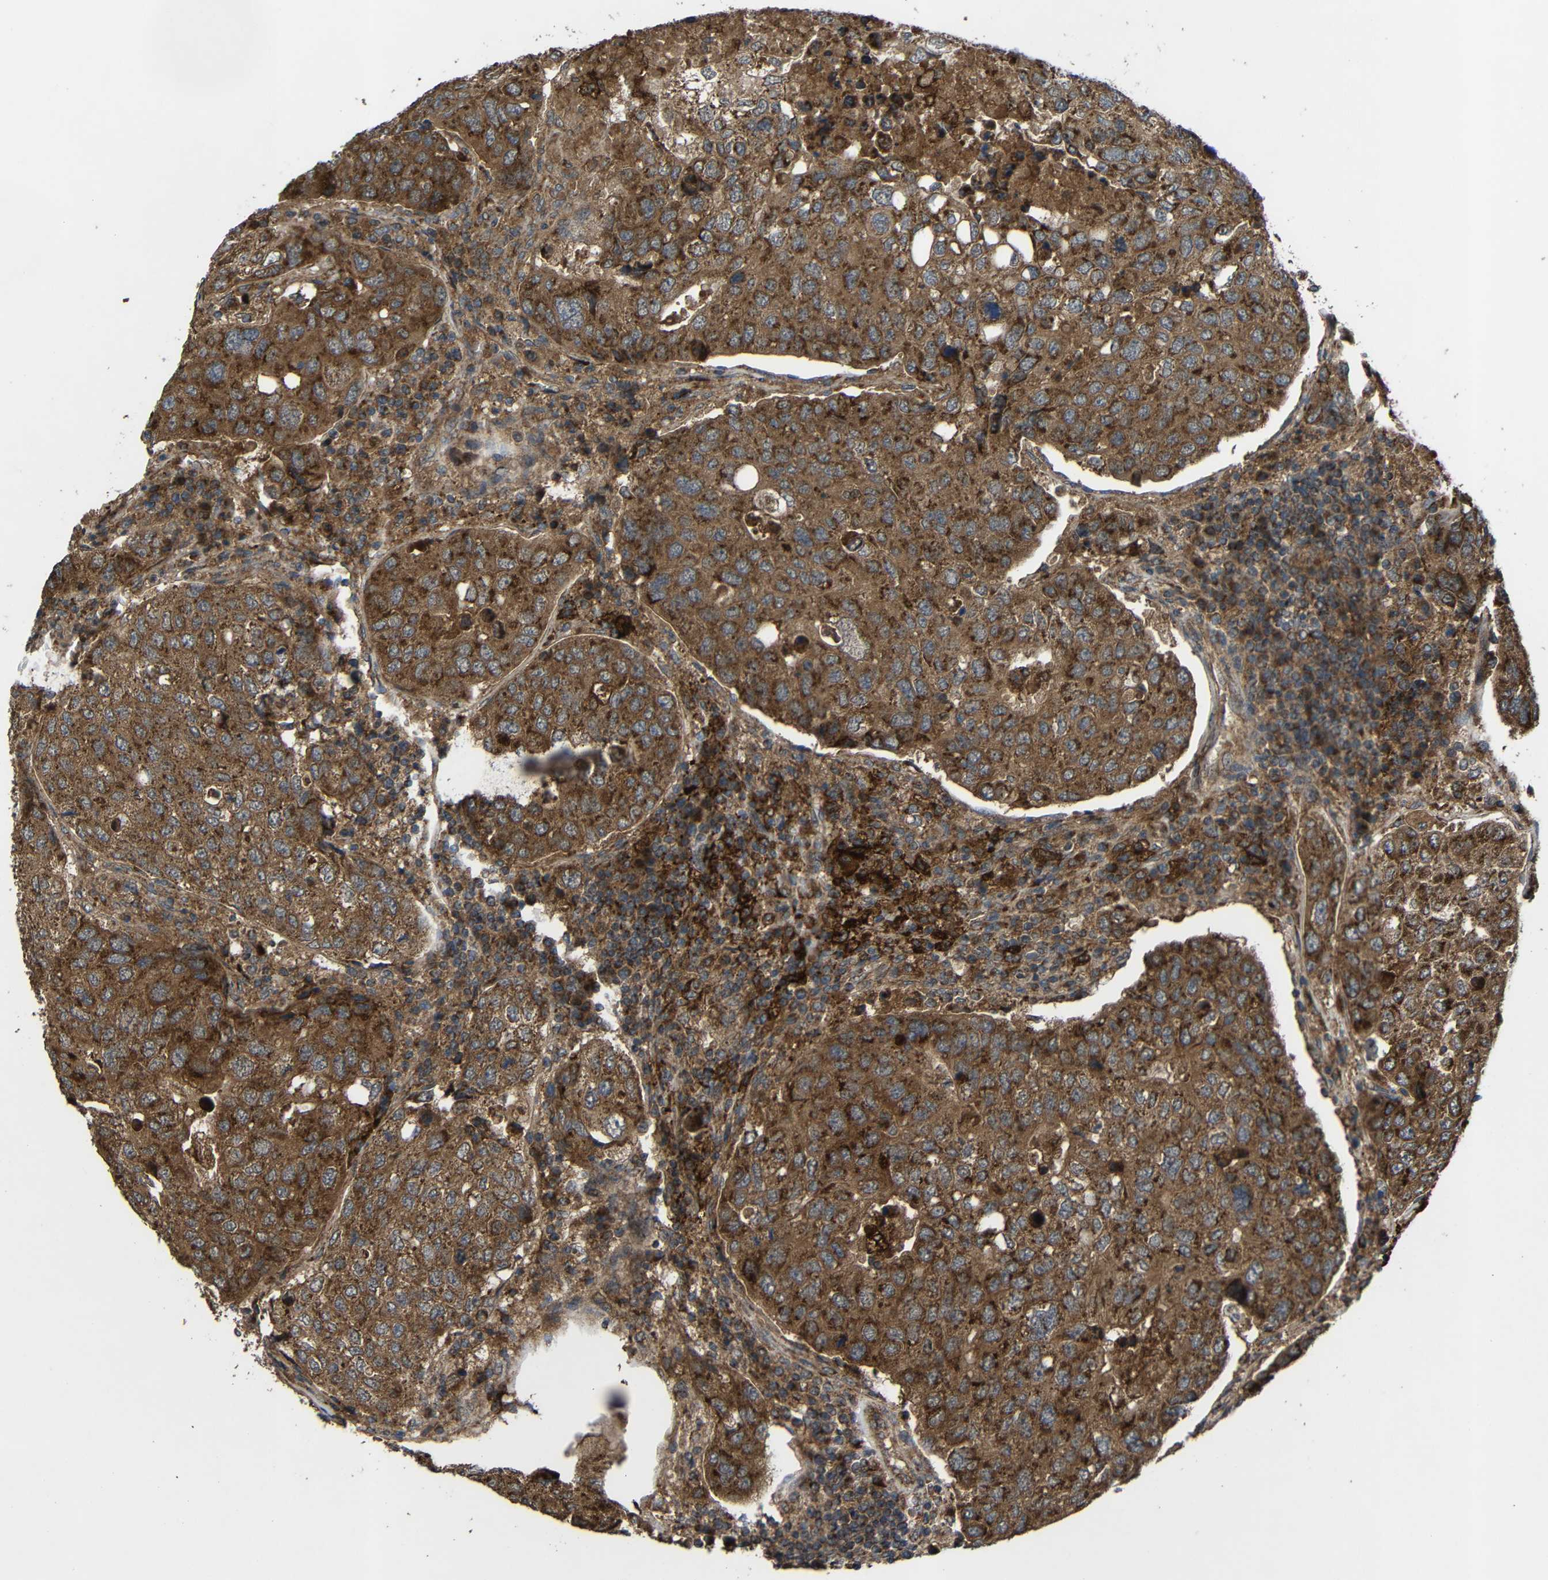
{"staining": {"intensity": "strong", "quantity": ">75%", "location": "cytoplasmic/membranous"}, "tissue": "urothelial cancer", "cell_type": "Tumor cells", "image_type": "cancer", "snomed": [{"axis": "morphology", "description": "Urothelial carcinoma, High grade"}, {"axis": "topography", "description": "Lymph node"}, {"axis": "topography", "description": "Urinary bladder"}], "caption": "DAB (3,3'-diaminobenzidine) immunohistochemical staining of urothelial carcinoma (high-grade) shows strong cytoplasmic/membranous protein staining in approximately >75% of tumor cells. Immunohistochemistry stains the protein in brown and the nuclei are stained blue.", "gene": "C1GALT1", "patient": {"sex": "male", "age": 51}}